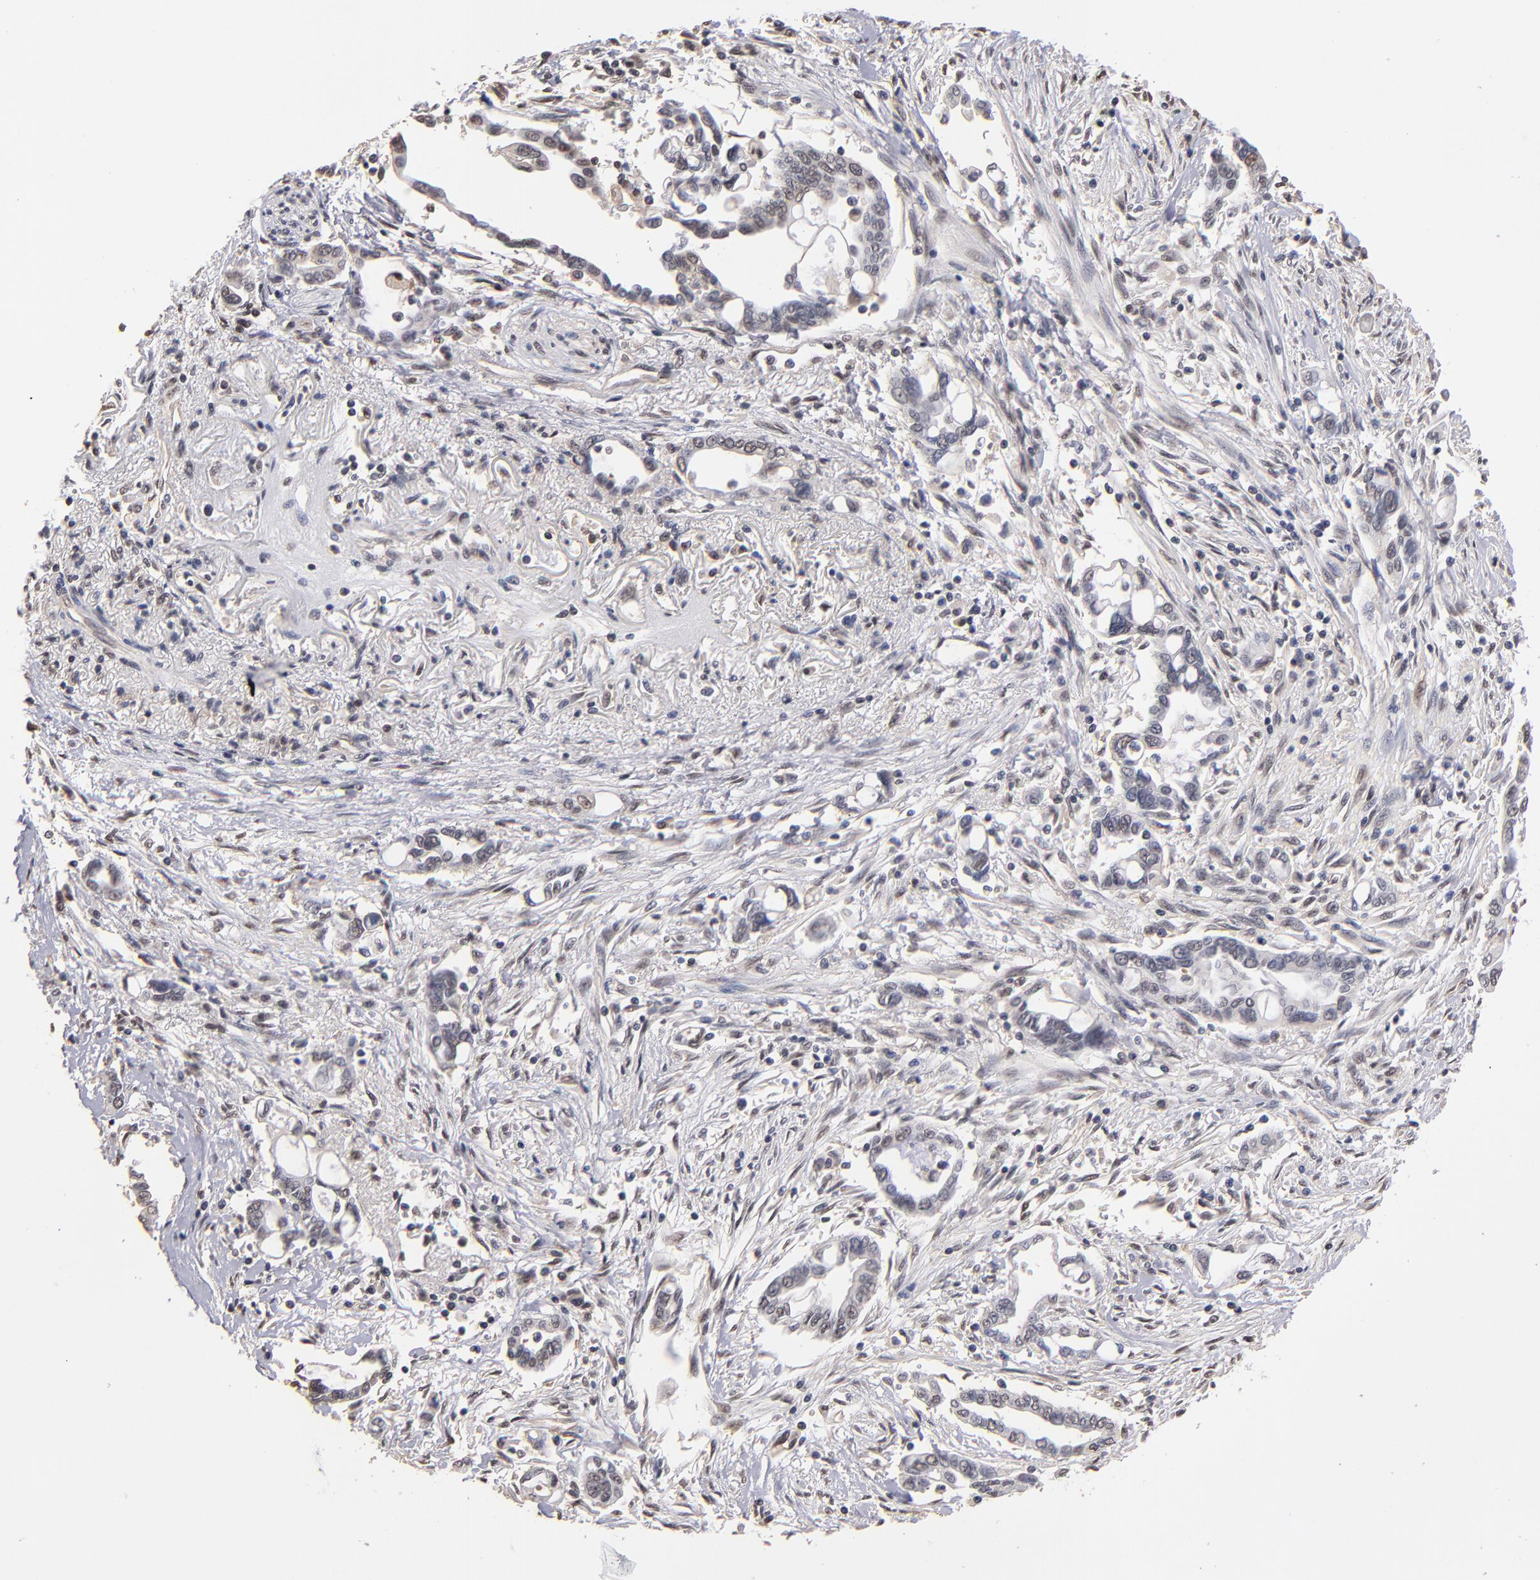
{"staining": {"intensity": "negative", "quantity": "none", "location": "none"}, "tissue": "pancreatic cancer", "cell_type": "Tumor cells", "image_type": "cancer", "snomed": [{"axis": "morphology", "description": "Adenocarcinoma, NOS"}, {"axis": "topography", "description": "Pancreas"}], "caption": "The histopathology image shows no staining of tumor cells in pancreatic adenocarcinoma. (DAB immunohistochemistry (IHC), high magnification).", "gene": "PSMD10", "patient": {"sex": "female", "age": 57}}